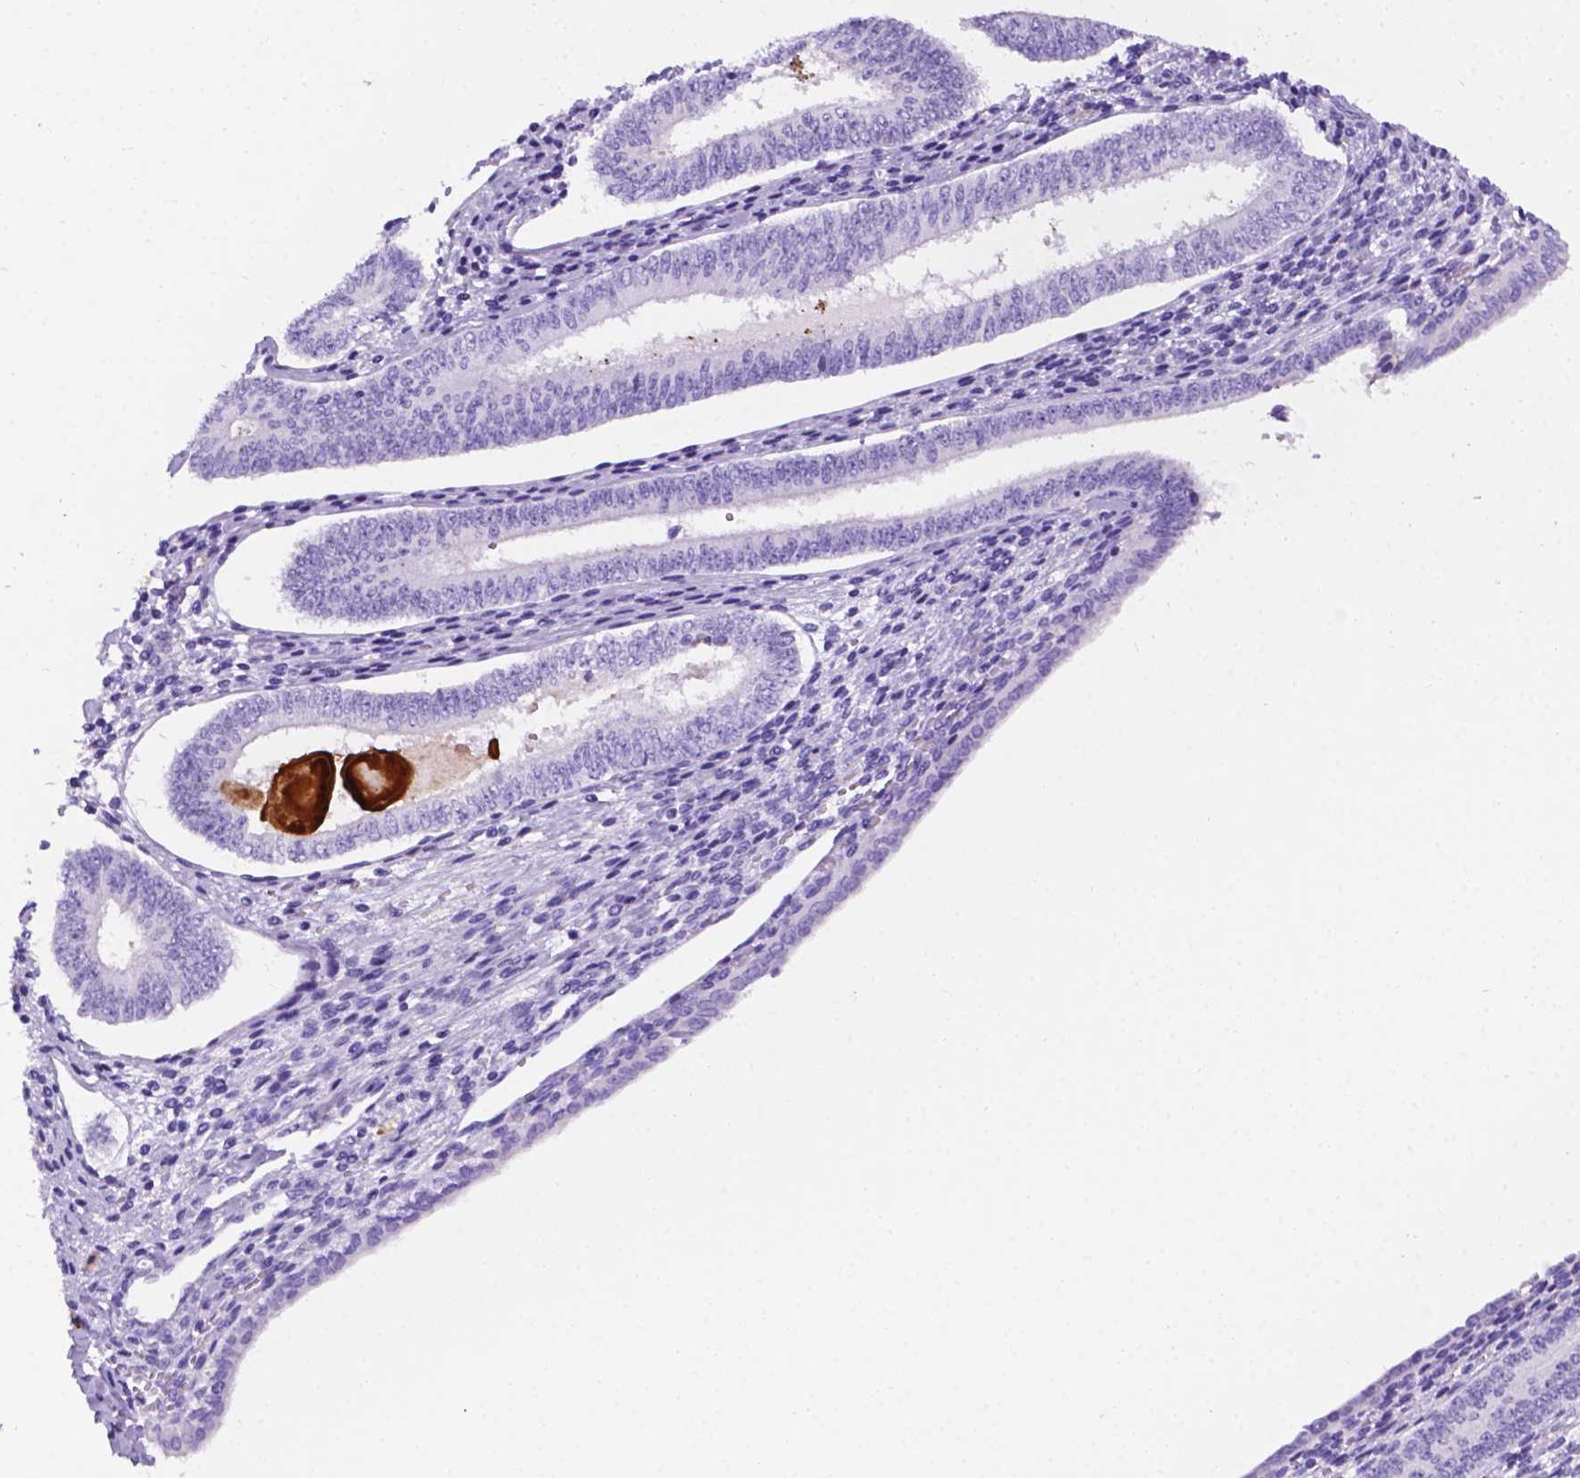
{"staining": {"intensity": "negative", "quantity": "none", "location": "none"}, "tissue": "cervical cancer", "cell_type": "Tumor cells", "image_type": "cancer", "snomed": [{"axis": "morphology", "description": "Squamous cell carcinoma, NOS"}, {"axis": "topography", "description": "Cervix"}], "caption": "This is an immunohistochemistry (IHC) photomicrograph of squamous cell carcinoma (cervical). There is no positivity in tumor cells.", "gene": "APOE", "patient": {"sex": "female", "age": 59}}